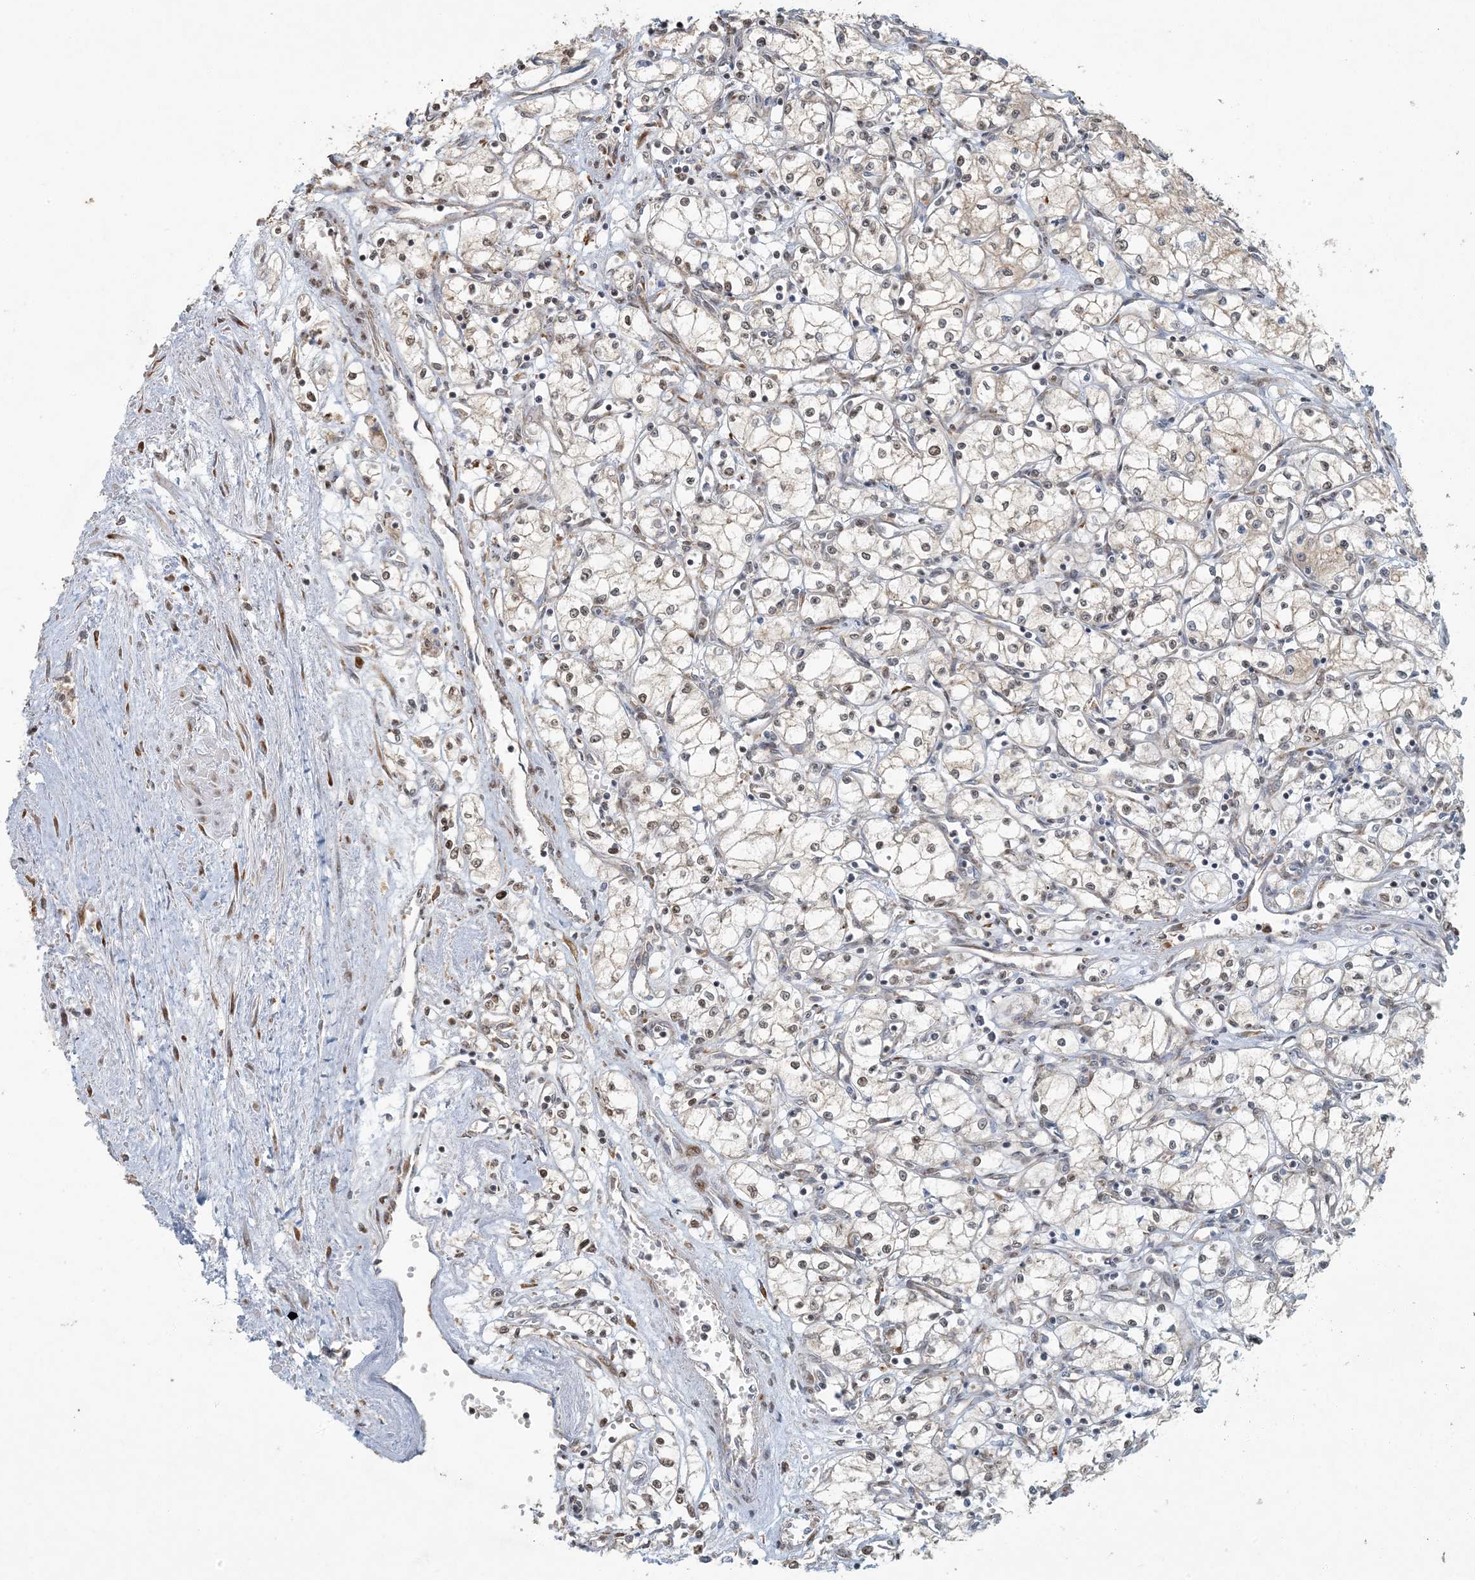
{"staining": {"intensity": "moderate", "quantity": "<25%", "location": "nuclear"}, "tissue": "renal cancer", "cell_type": "Tumor cells", "image_type": "cancer", "snomed": [{"axis": "morphology", "description": "Adenocarcinoma, NOS"}, {"axis": "topography", "description": "Kidney"}], "caption": "A high-resolution histopathology image shows immunohistochemistry staining of renal cancer, which displays moderate nuclear expression in about <25% of tumor cells.", "gene": "AK9", "patient": {"sex": "male", "age": 59}}